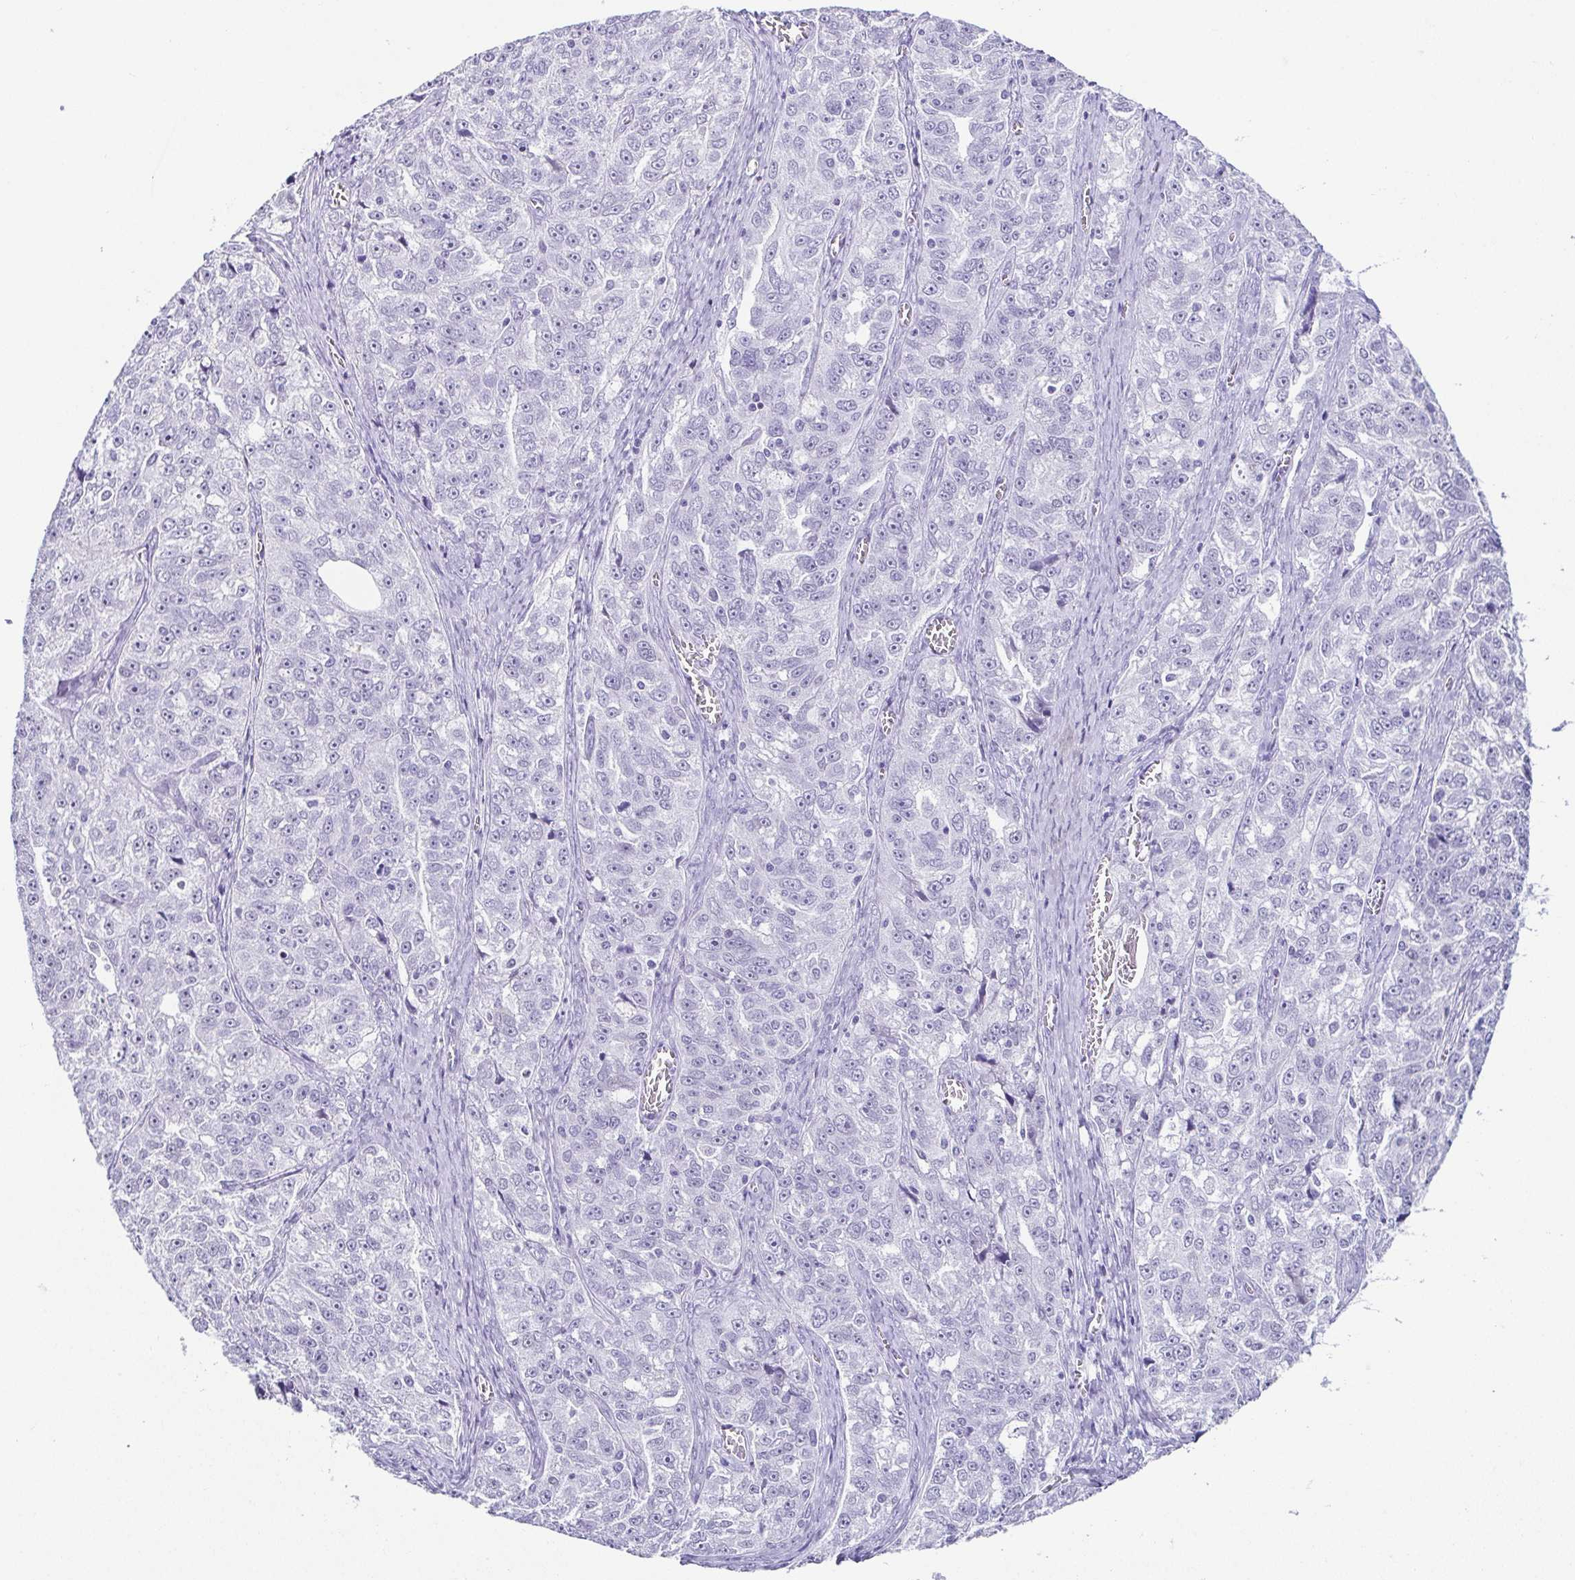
{"staining": {"intensity": "negative", "quantity": "none", "location": "none"}, "tissue": "ovarian cancer", "cell_type": "Tumor cells", "image_type": "cancer", "snomed": [{"axis": "morphology", "description": "Cystadenocarcinoma, serous, NOS"}, {"axis": "topography", "description": "Ovary"}], "caption": "Histopathology image shows no protein expression in tumor cells of serous cystadenocarcinoma (ovarian) tissue.", "gene": "ESX1", "patient": {"sex": "female", "age": 51}}